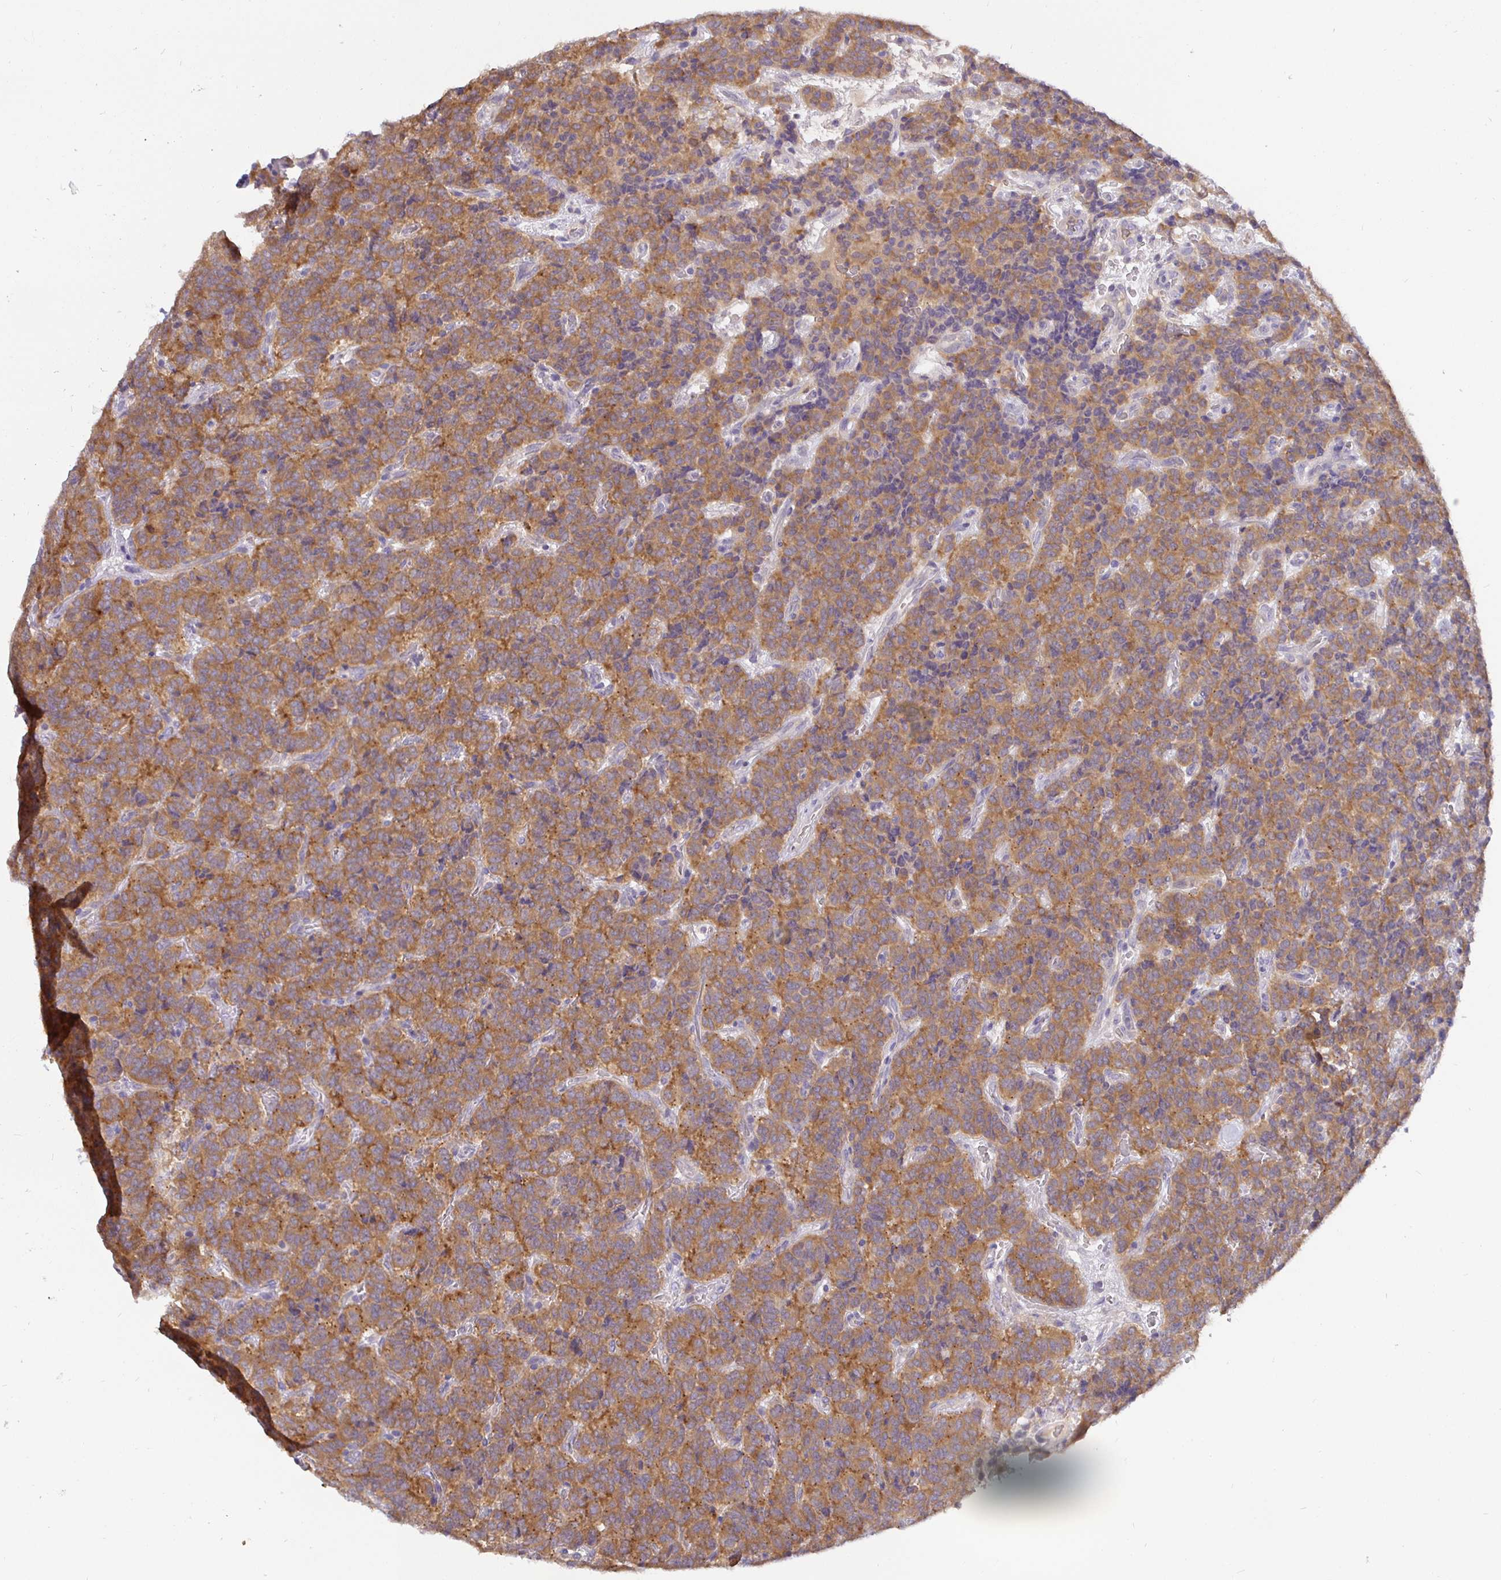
{"staining": {"intensity": "moderate", "quantity": ">75%", "location": "cytoplasmic/membranous"}, "tissue": "carcinoid", "cell_type": "Tumor cells", "image_type": "cancer", "snomed": [{"axis": "morphology", "description": "Carcinoid, malignant, NOS"}, {"axis": "topography", "description": "Pancreas"}], "caption": "This histopathology image exhibits immunohistochemistry staining of carcinoid, with medium moderate cytoplasmic/membranous positivity in about >75% of tumor cells.", "gene": "KIF21A", "patient": {"sex": "male", "age": 36}}